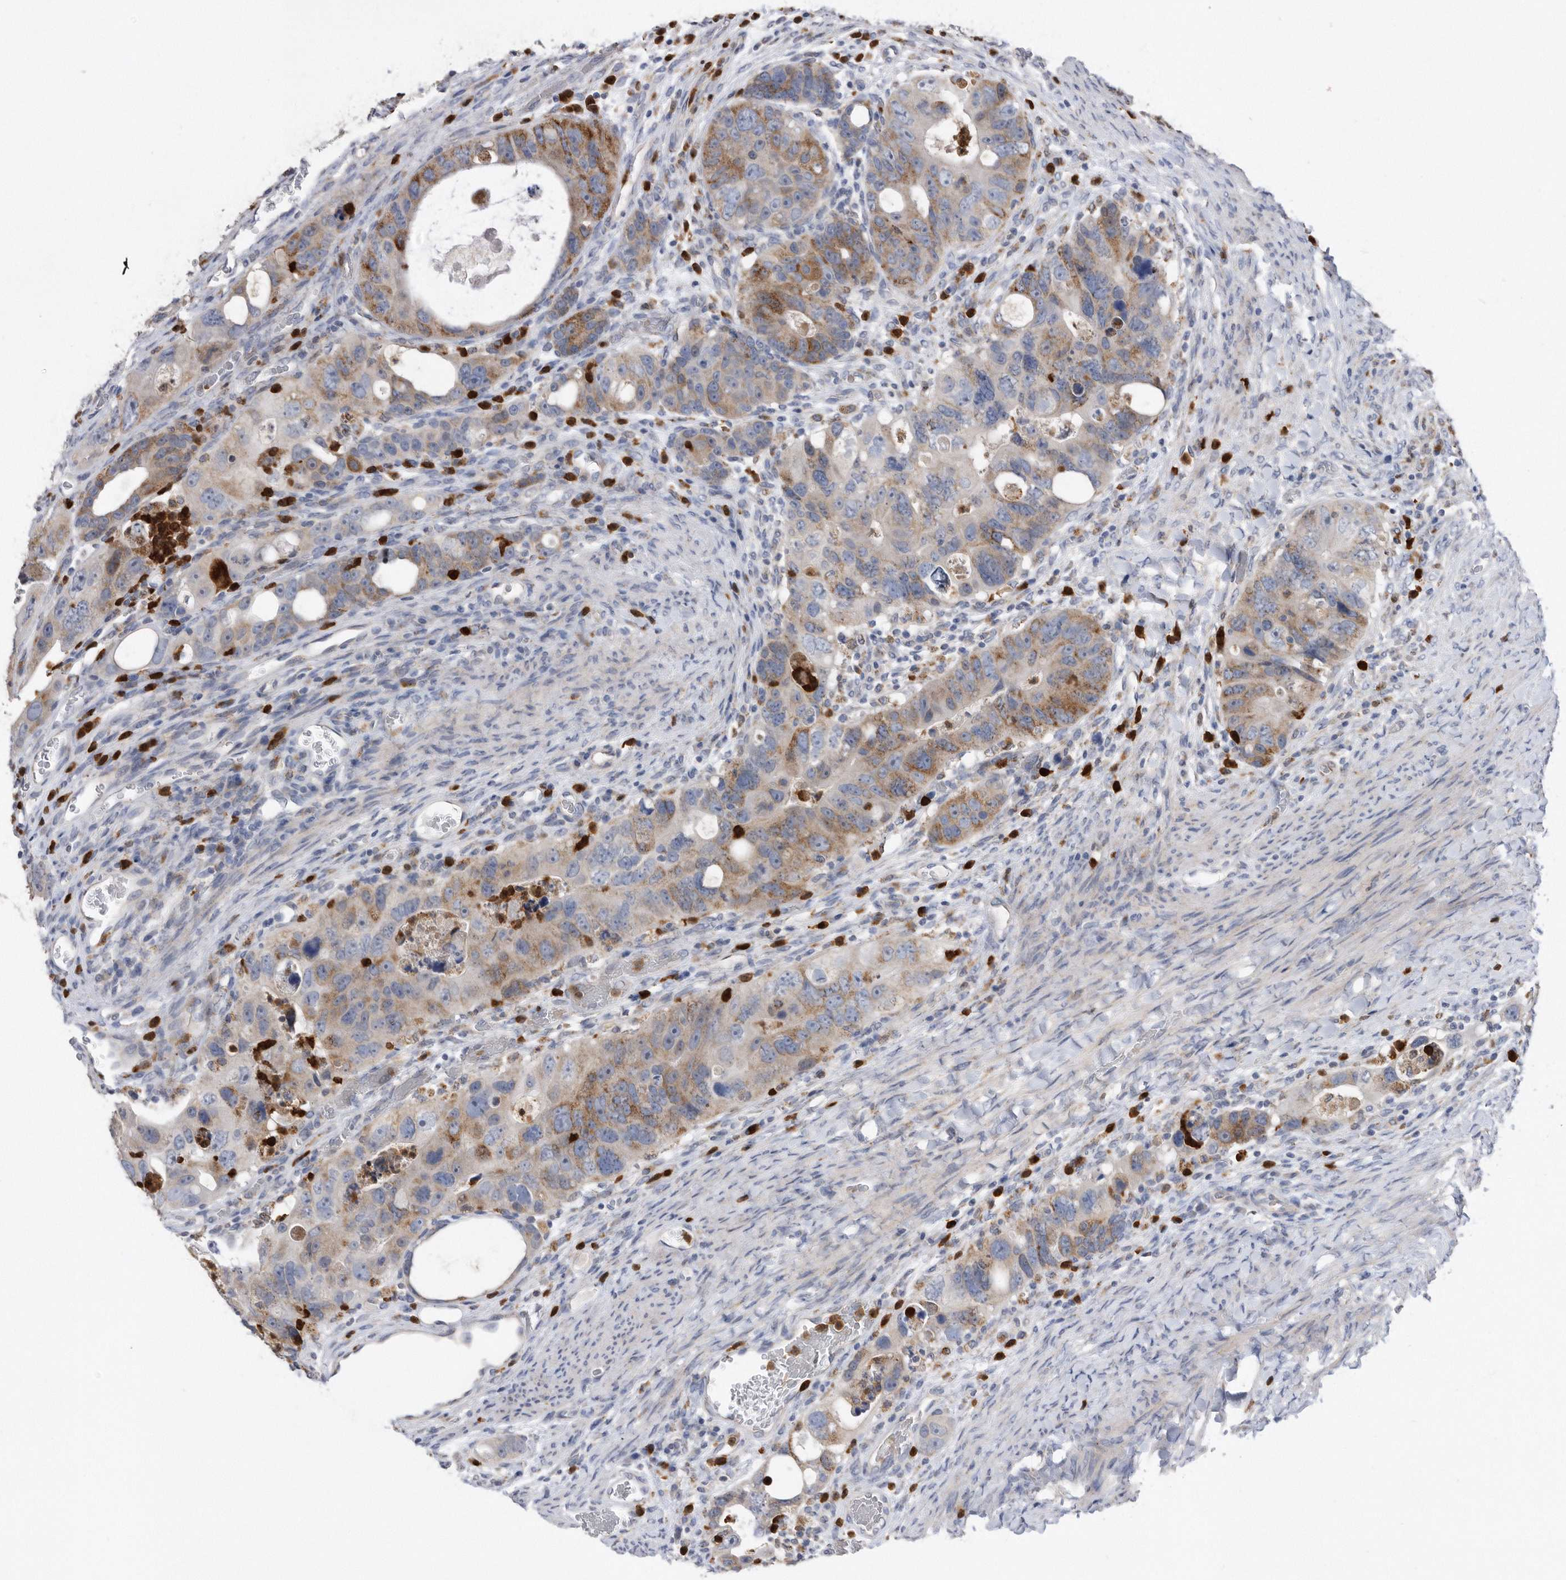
{"staining": {"intensity": "moderate", "quantity": "25%-75%", "location": "cytoplasmic/membranous"}, "tissue": "colorectal cancer", "cell_type": "Tumor cells", "image_type": "cancer", "snomed": [{"axis": "morphology", "description": "Adenocarcinoma, NOS"}, {"axis": "topography", "description": "Rectum"}], "caption": "A high-resolution image shows immunohistochemistry (IHC) staining of colorectal cancer (adenocarcinoma), which reveals moderate cytoplasmic/membranous expression in about 25%-75% of tumor cells.", "gene": "CRISPLD2", "patient": {"sex": "male", "age": 59}}